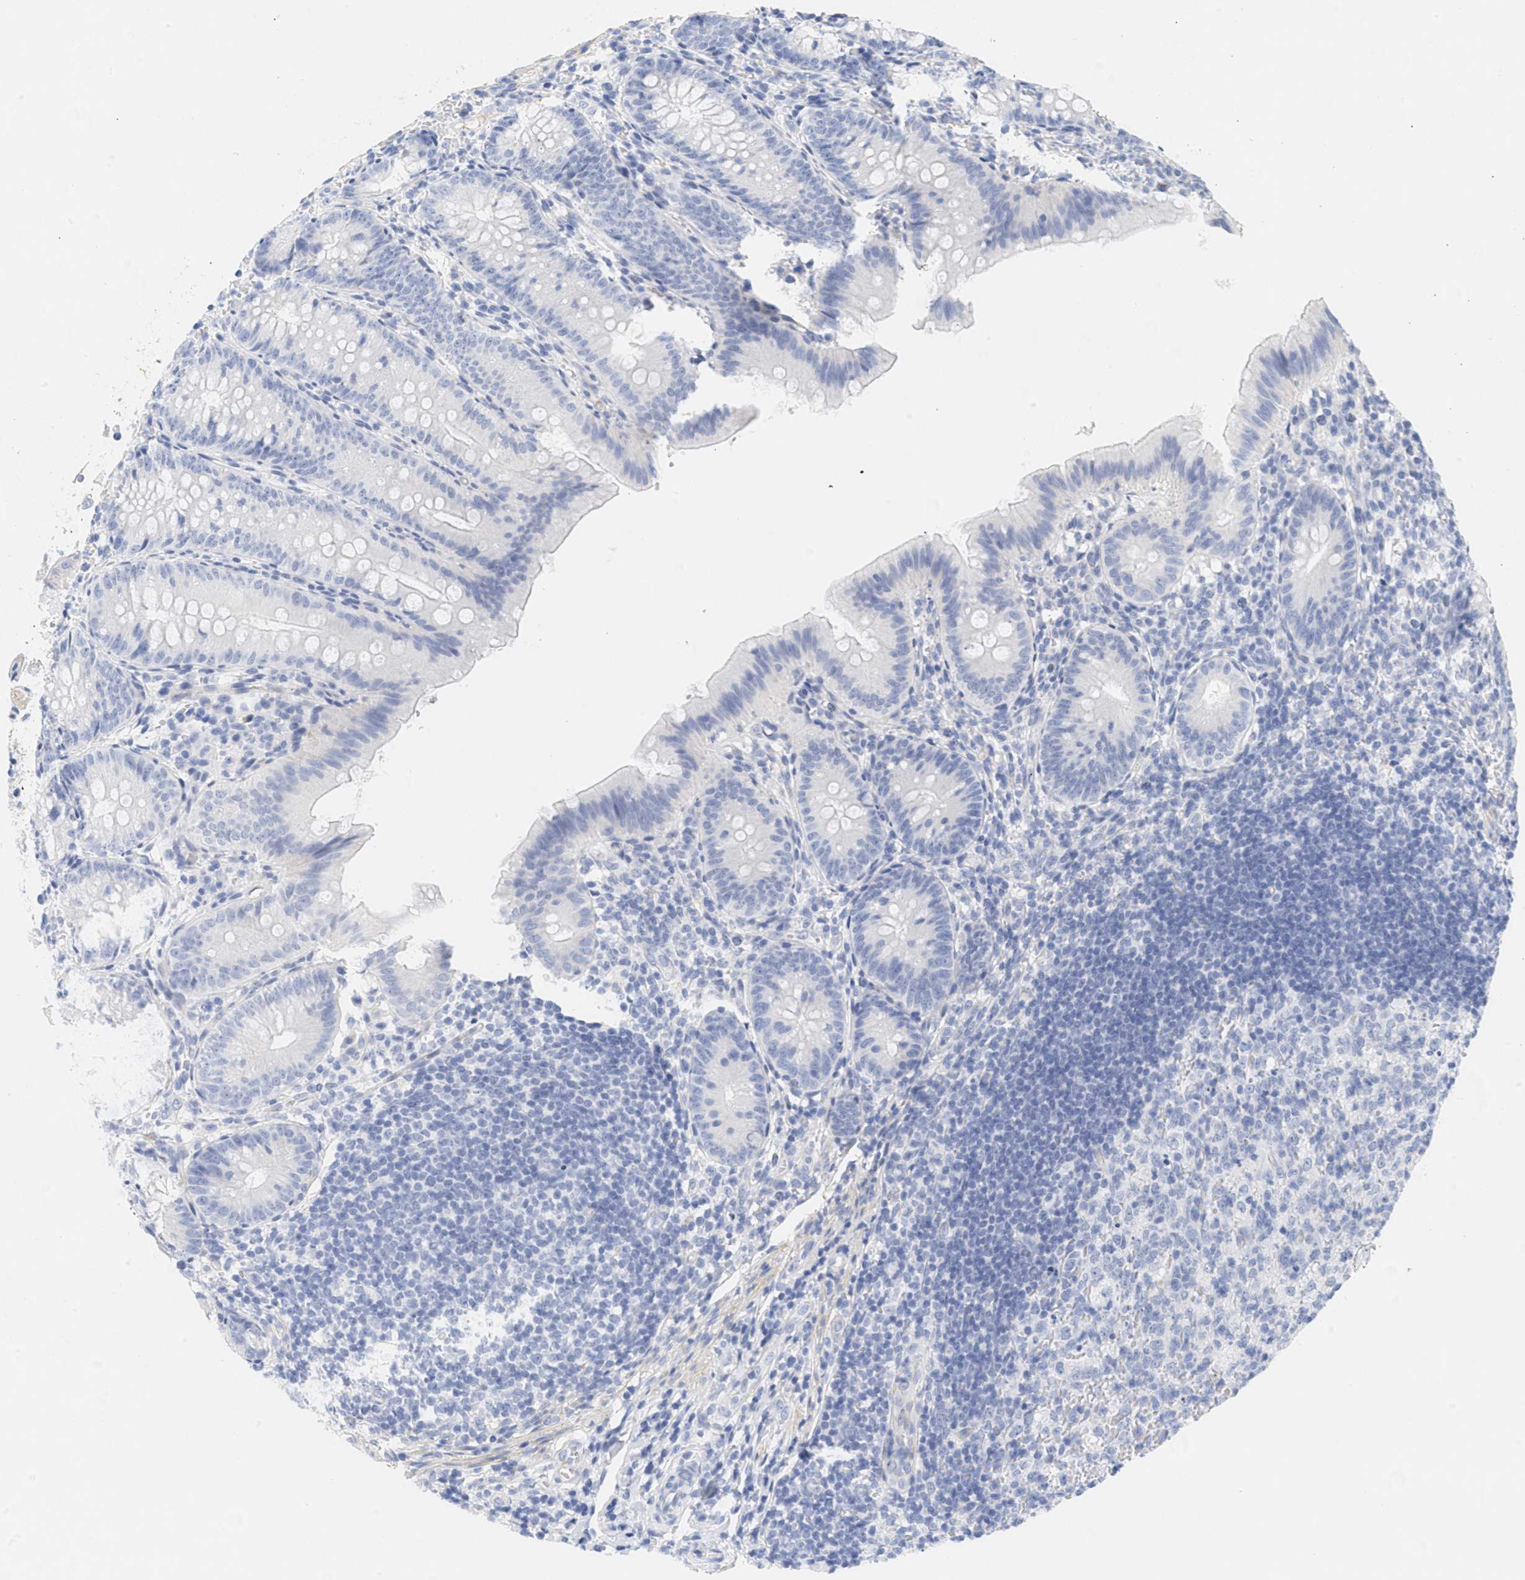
{"staining": {"intensity": "negative", "quantity": "none", "location": "none"}, "tissue": "appendix", "cell_type": "Glandular cells", "image_type": "normal", "snomed": [{"axis": "morphology", "description": "Normal tissue, NOS"}, {"axis": "topography", "description": "Appendix"}], "caption": "This is a histopathology image of immunohistochemistry (IHC) staining of benign appendix, which shows no staining in glandular cells. The staining was performed using DAB (3,3'-diaminobenzidine) to visualize the protein expression in brown, while the nuclei were stained in blue with hematoxylin (Magnification: 20x).", "gene": "SPATA3", "patient": {"sex": "male", "age": 1}}